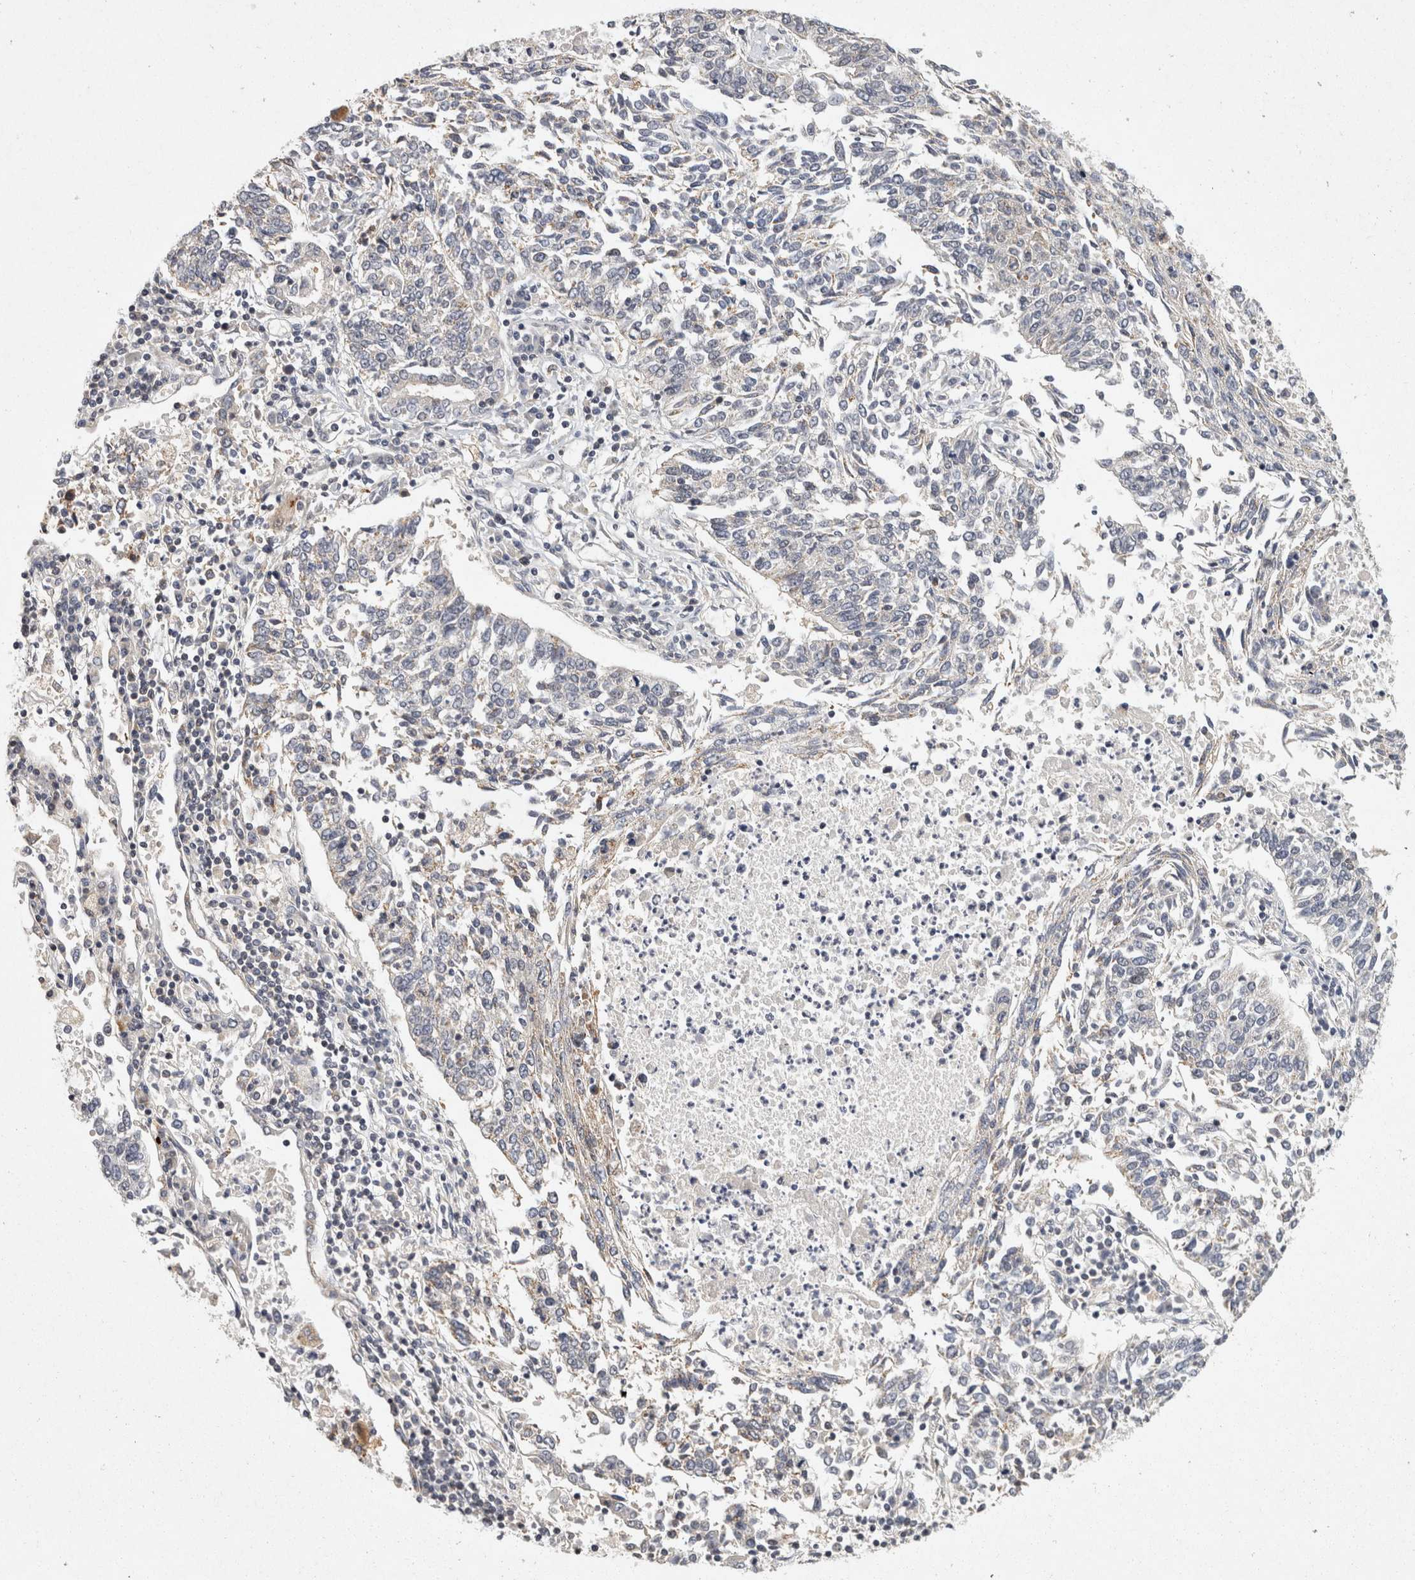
{"staining": {"intensity": "weak", "quantity": "<25%", "location": "cytoplasmic/membranous"}, "tissue": "lung cancer", "cell_type": "Tumor cells", "image_type": "cancer", "snomed": [{"axis": "morphology", "description": "Normal tissue, NOS"}, {"axis": "morphology", "description": "Squamous cell carcinoma, NOS"}, {"axis": "topography", "description": "Cartilage tissue"}, {"axis": "topography", "description": "Lung"}, {"axis": "topography", "description": "Peripheral nerve tissue"}], "caption": "The micrograph reveals no significant staining in tumor cells of squamous cell carcinoma (lung).", "gene": "ACAT2", "patient": {"sex": "female", "age": 49}}